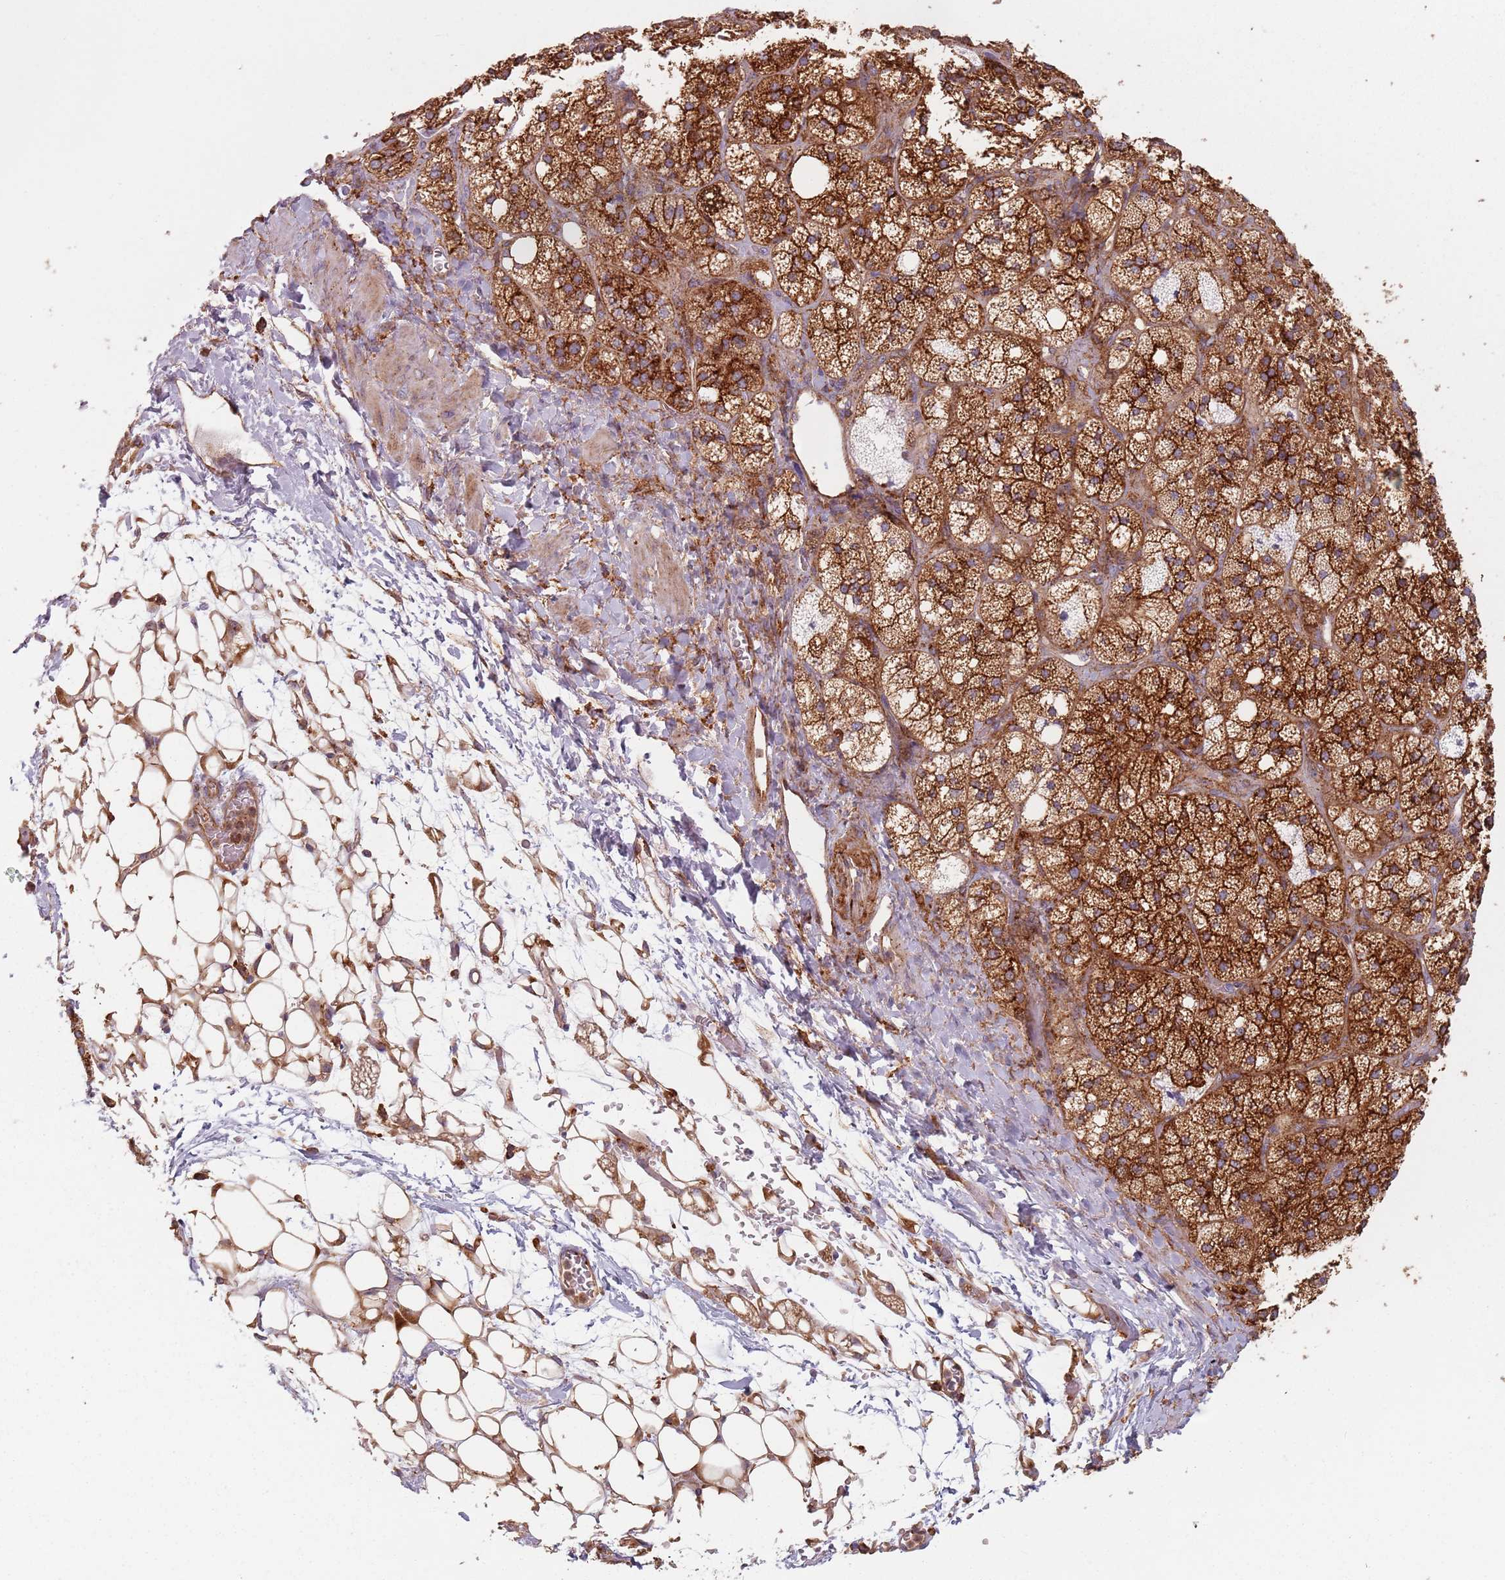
{"staining": {"intensity": "strong", "quantity": ">75%", "location": "cytoplasmic/membranous"}, "tissue": "adrenal gland", "cell_type": "Glandular cells", "image_type": "normal", "snomed": [{"axis": "morphology", "description": "Normal tissue, NOS"}, {"axis": "topography", "description": "Adrenal gland"}], "caption": "A high amount of strong cytoplasmic/membranous staining is appreciated in approximately >75% of glandular cells in benign adrenal gland. The staining was performed using DAB, with brown indicating positive protein expression. Nuclei are stained blue with hematoxylin.", "gene": "TPD52L2", "patient": {"sex": "male", "age": 61}}